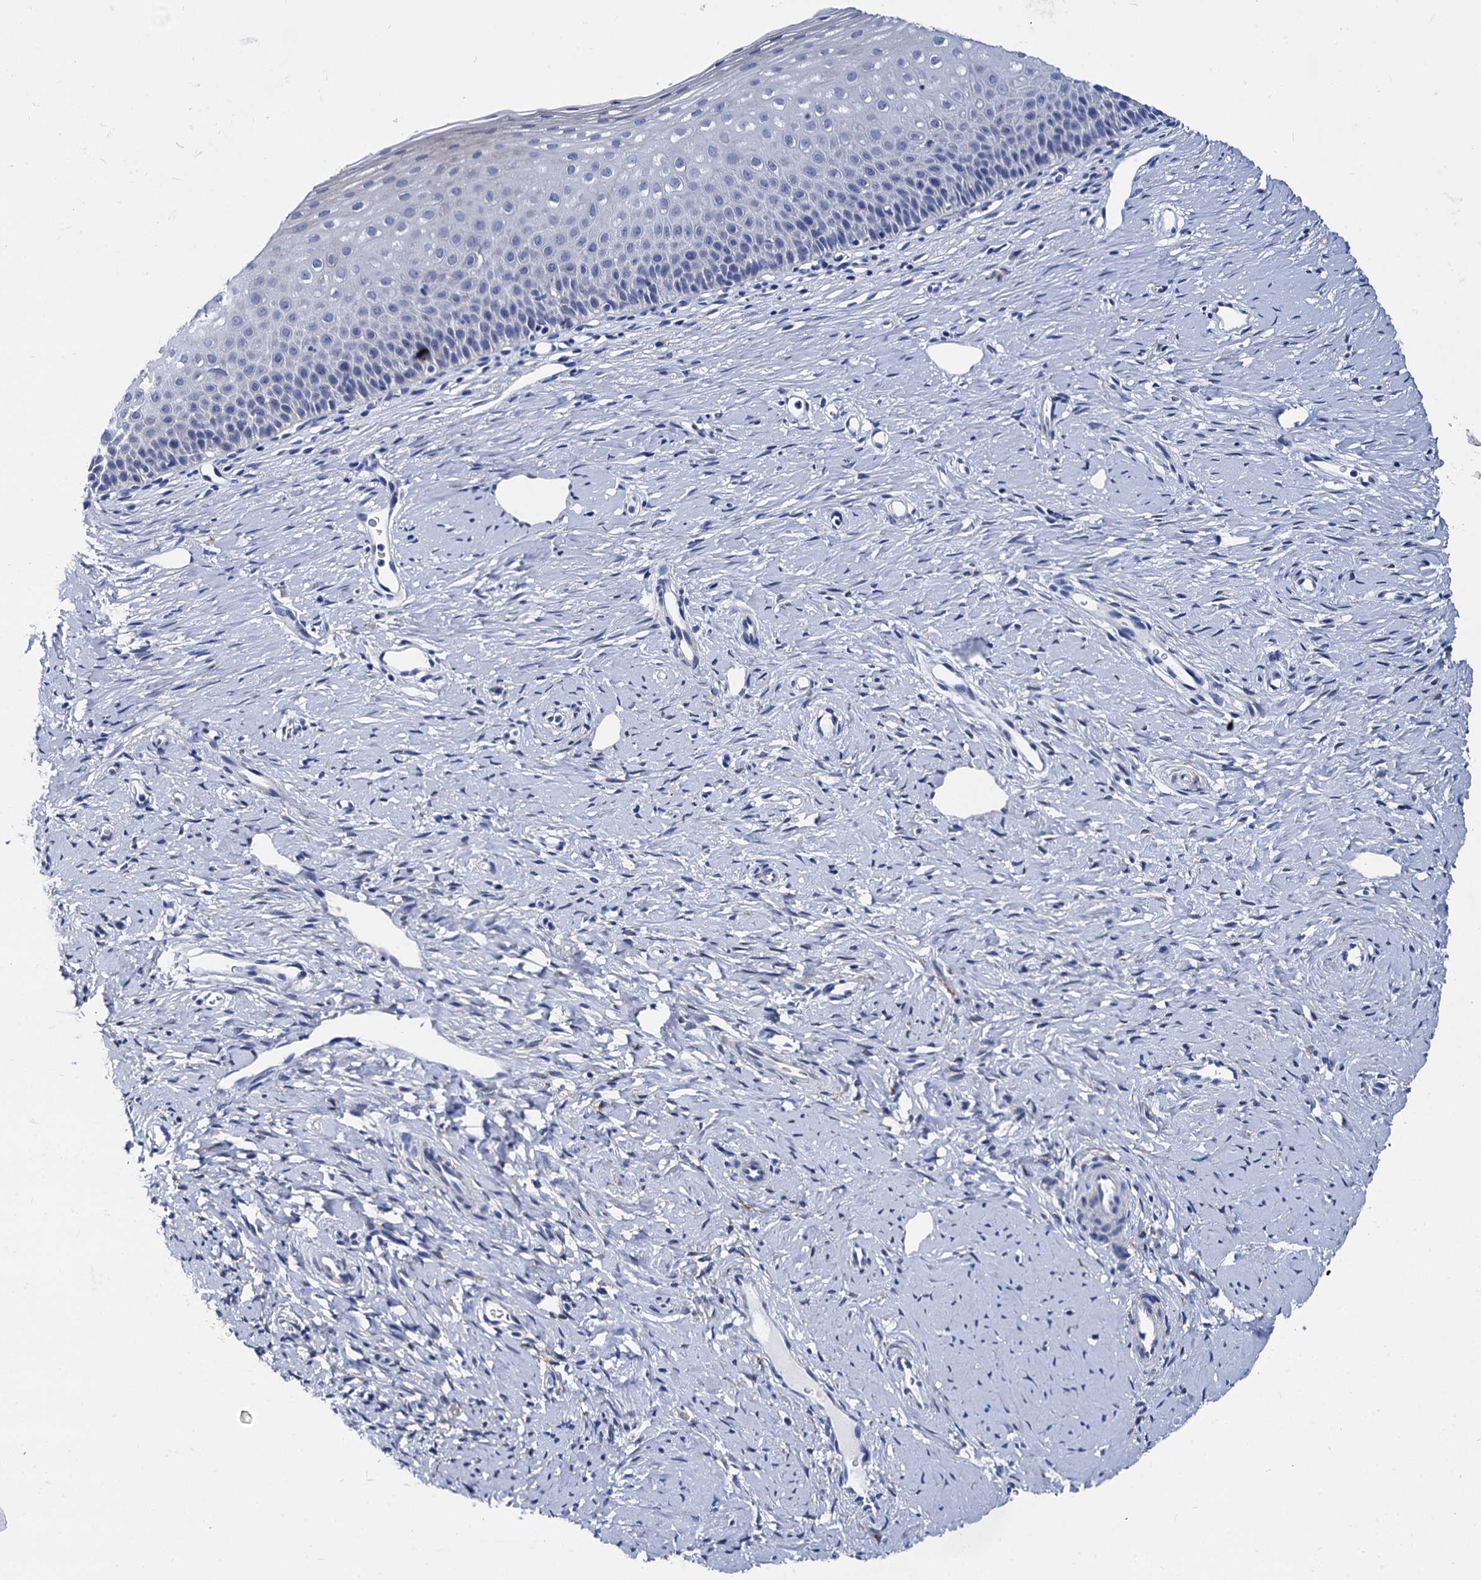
{"staining": {"intensity": "negative", "quantity": "none", "location": "none"}, "tissue": "cervix", "cell_type": "Glandular cells", "image_type": "normal", "snomed": [{"axis": "morphology", "description": "Normal tissue, NOS"}, {"axis": "topography", "description": "Cervix"}], "caption": "Immunohistochemistry histopathology image of benign human cervix stained for a protein (brown), which demonstrates no staining in glandular cells.", "gene": "FOXR2", "patient": {"sex": "female", "age": 36}}